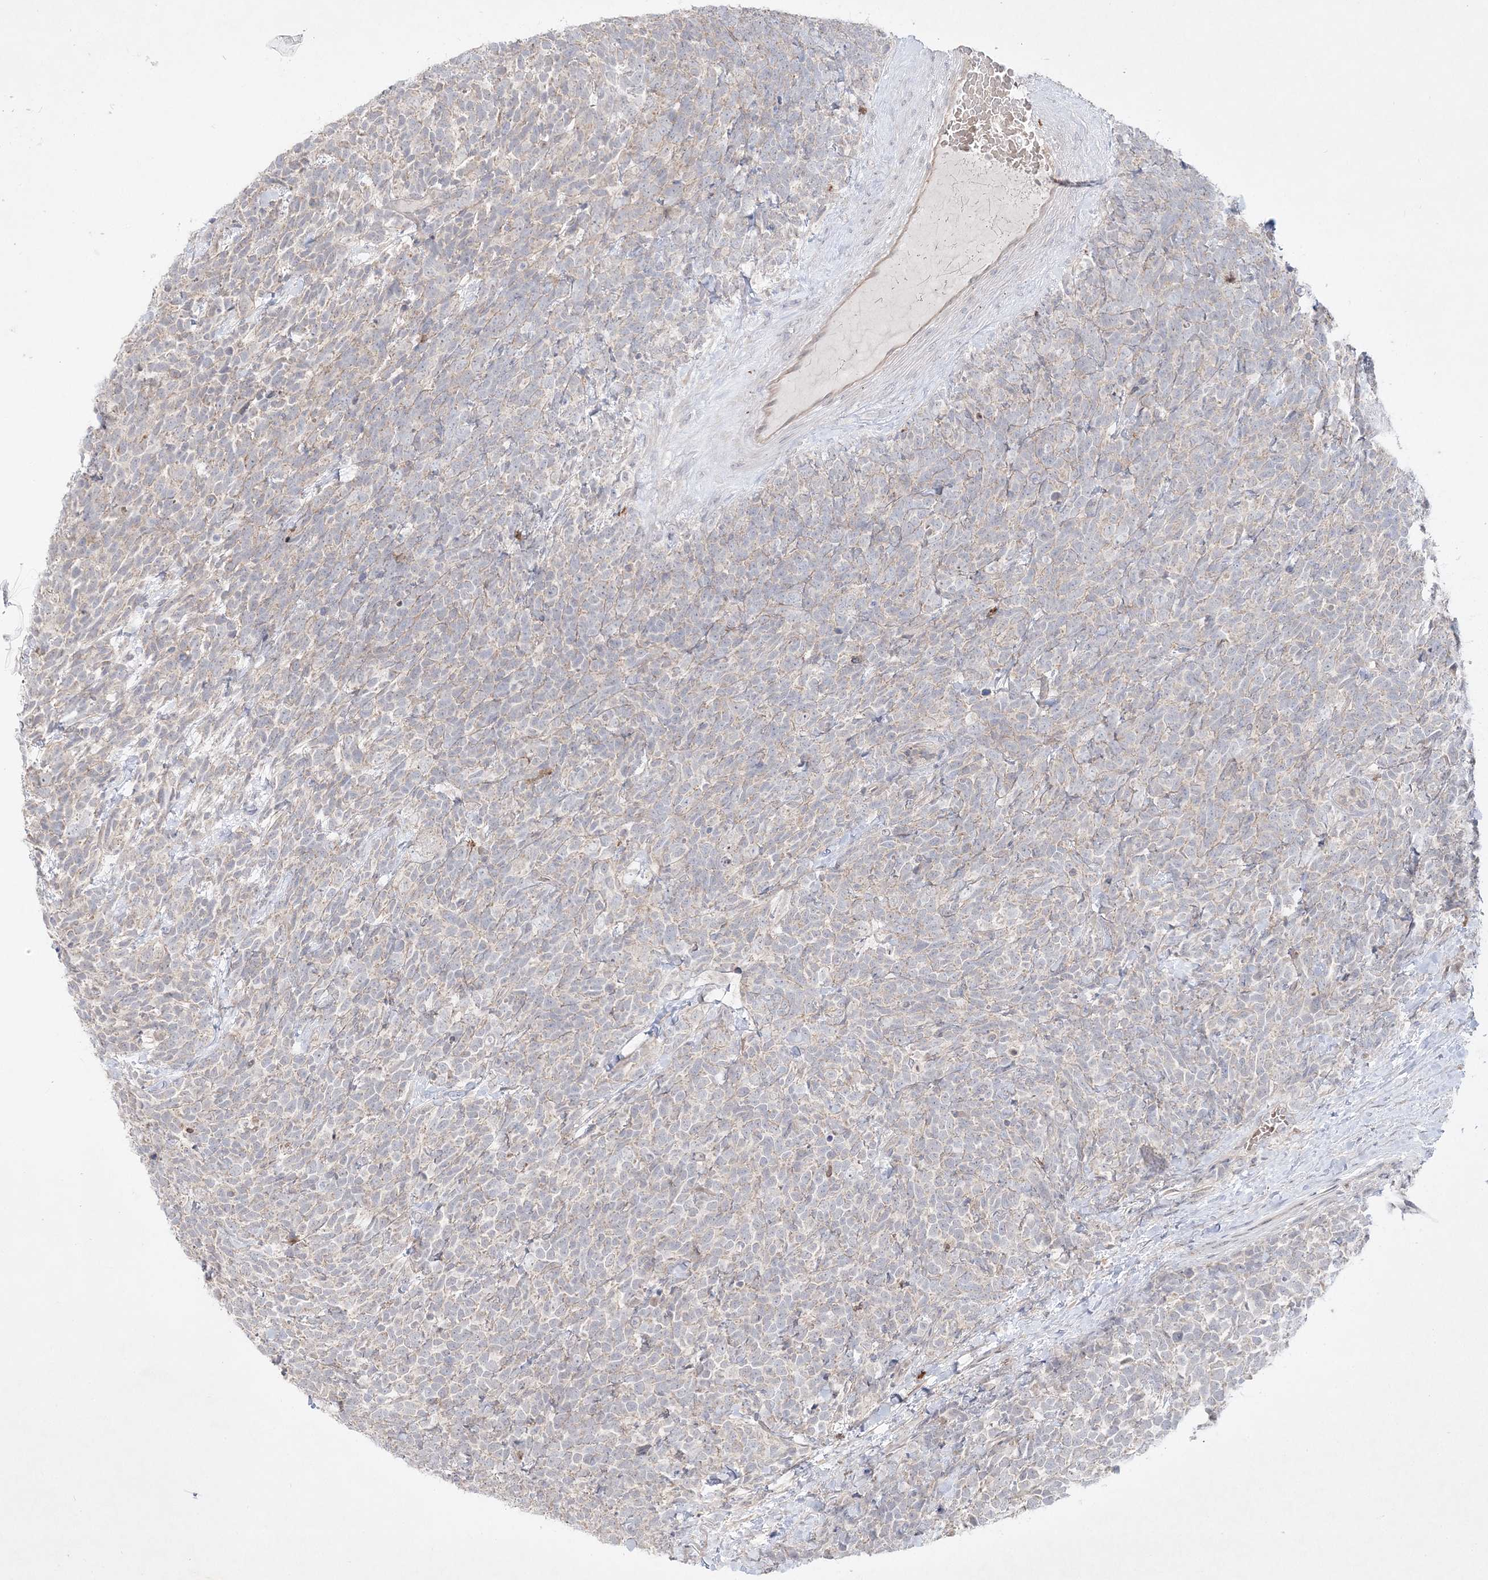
{"staining": {"intensity": "weak", "quantity": "25%-75%", "location": "cytoplasmic/membranous"}, "tissue": "urothelial cancer", "cell_type": "Tumor cells", "image_type": "cancer", "snomed": [{"axis": "morphology", "description": "Urothelial carcinoma, High grade"}, {"axis": "topography", "description": "Urinary bladder"}], "caption": "Protein analysis of urothelial cancer tissue displays weak cytoplasmic/membranous positivity in approximately 25%-75% of tumor cells.", "gene": "CLNK", "patient": {"sex": "female", "age": 82}}